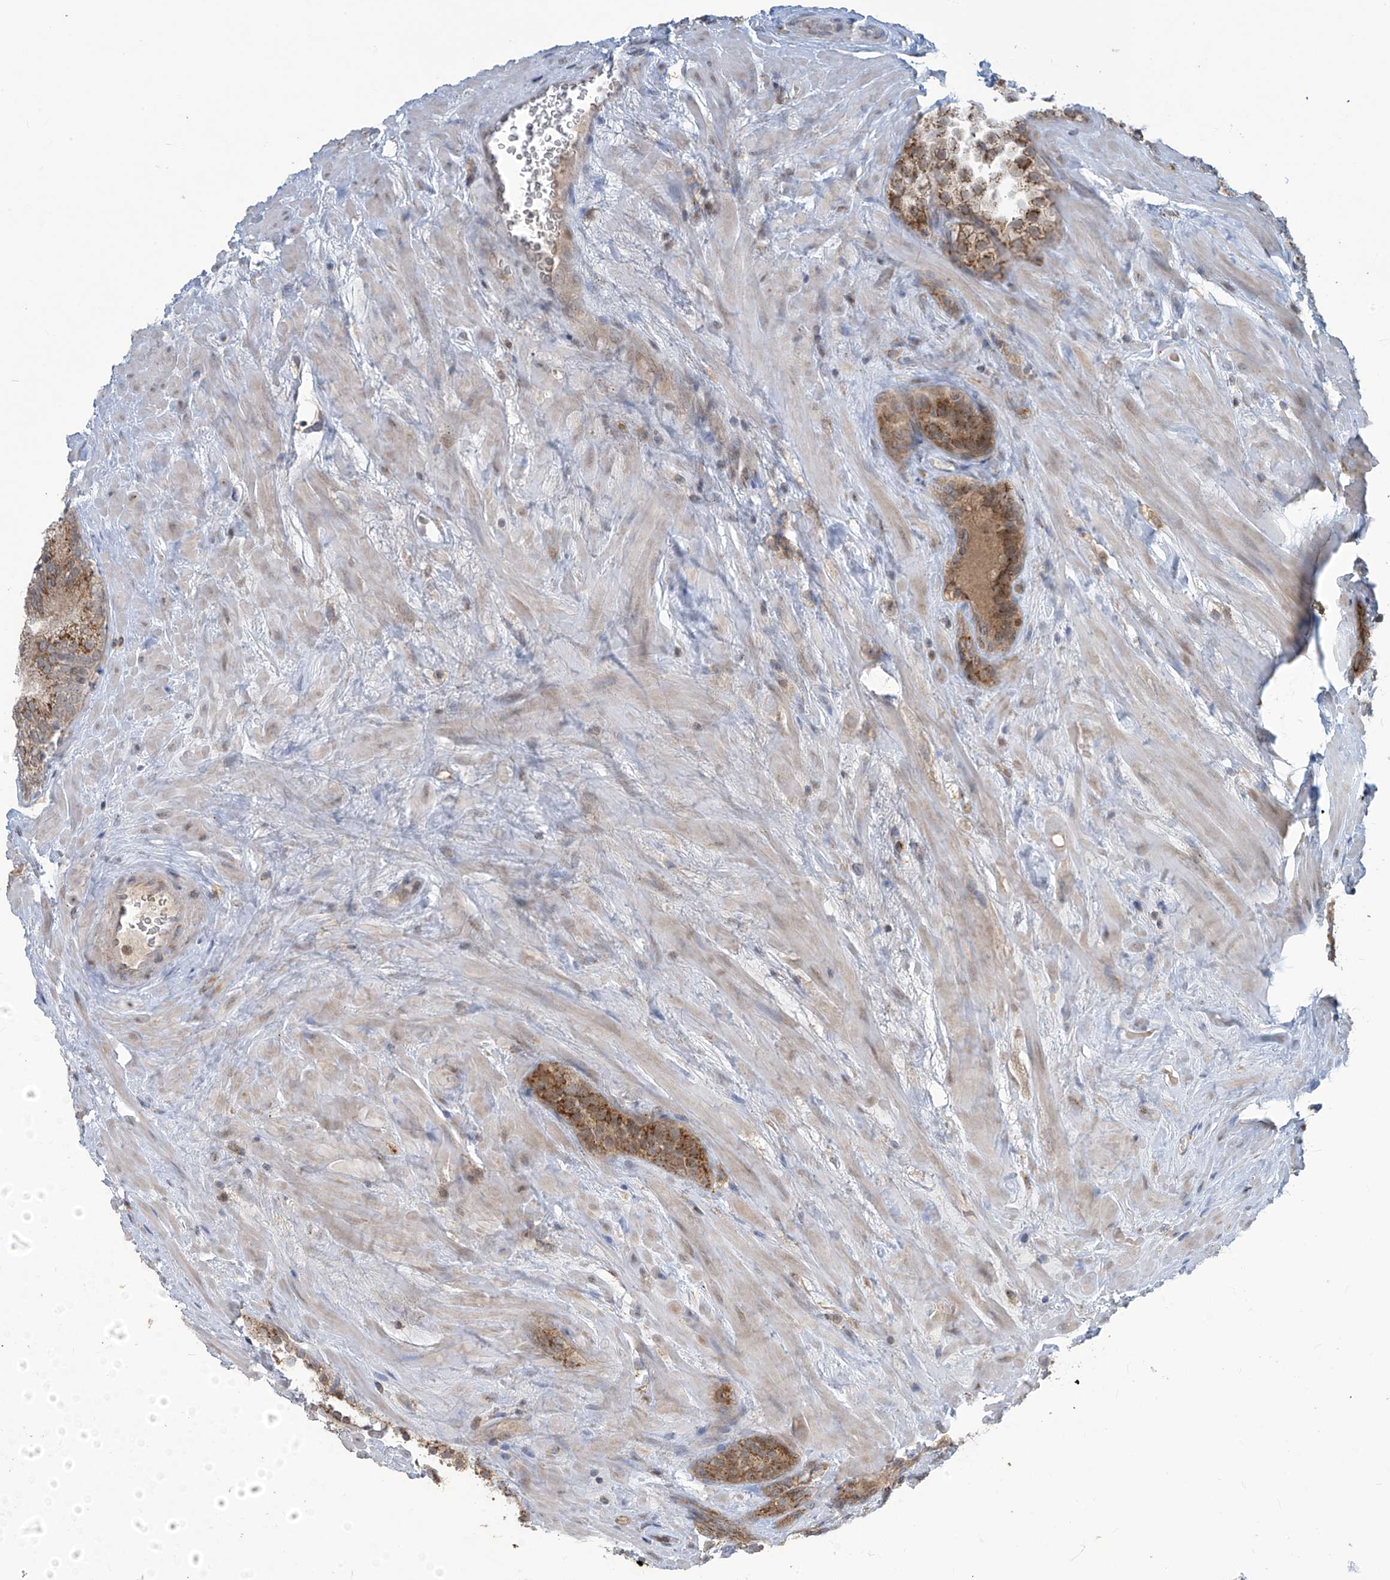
{"staining": {"intensity": "moderate", "quantity": ">75%", "location": "cytoplasmic/membranous"}, "tissue": "prostate cancer", "cell_type": "Tumor cells", "image_type": "cancer", "snomed": [{"axis": "morphology", "description": "Adenocarcinoma, Low grade"}, {"axis": "topography", "description": "Prostate"}], "caption": "Immunohistochemistry micrograph of neoplastic tissue: prostate cancer stained using IHC displays medium levels of moderate protein expression localized specifically in the cytoplasmic/membranous of tumor cells, appearing as a cytoplasmic/membranous brown color.", "gene": "PARVG", "patient": {"sex": "male", "age": 67}}